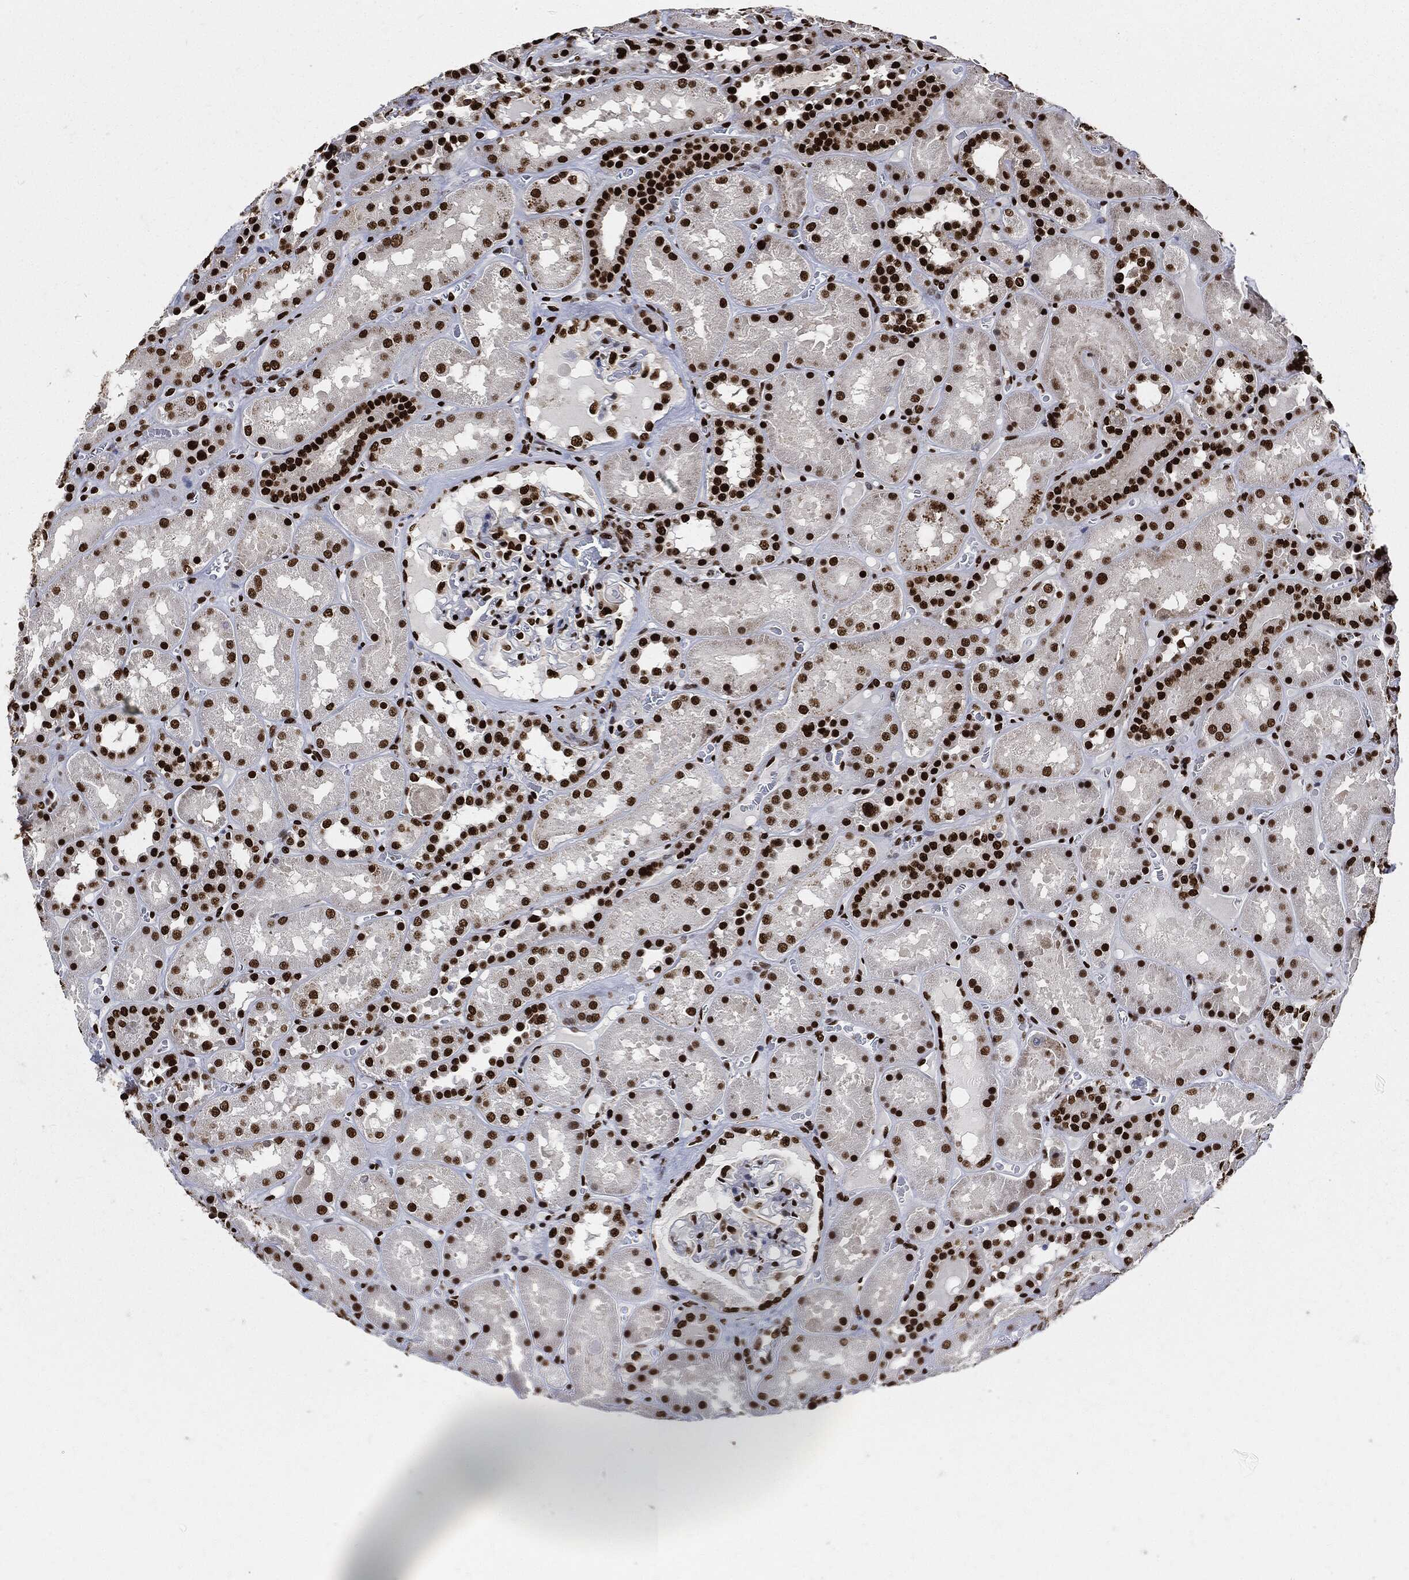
{"staining": {"intensity": "strong", "quantity": ">75%", "location": "nuclear"}, "tissue": "kidney", "cell_type": "Cells in glomeruli", "image_type": "normal", "snomed": [{"axis": "morphology", "description": "Normal tissue, NOS"}, {"axis": "topography", "description": "Kidney"}], "caption": "Protein staining exhibits strong nuclear positivity in about >75% of cells in glomeruli in normal kidney.", "gene": "RECQL", "patient": {"sex": "male", "age": 73}}